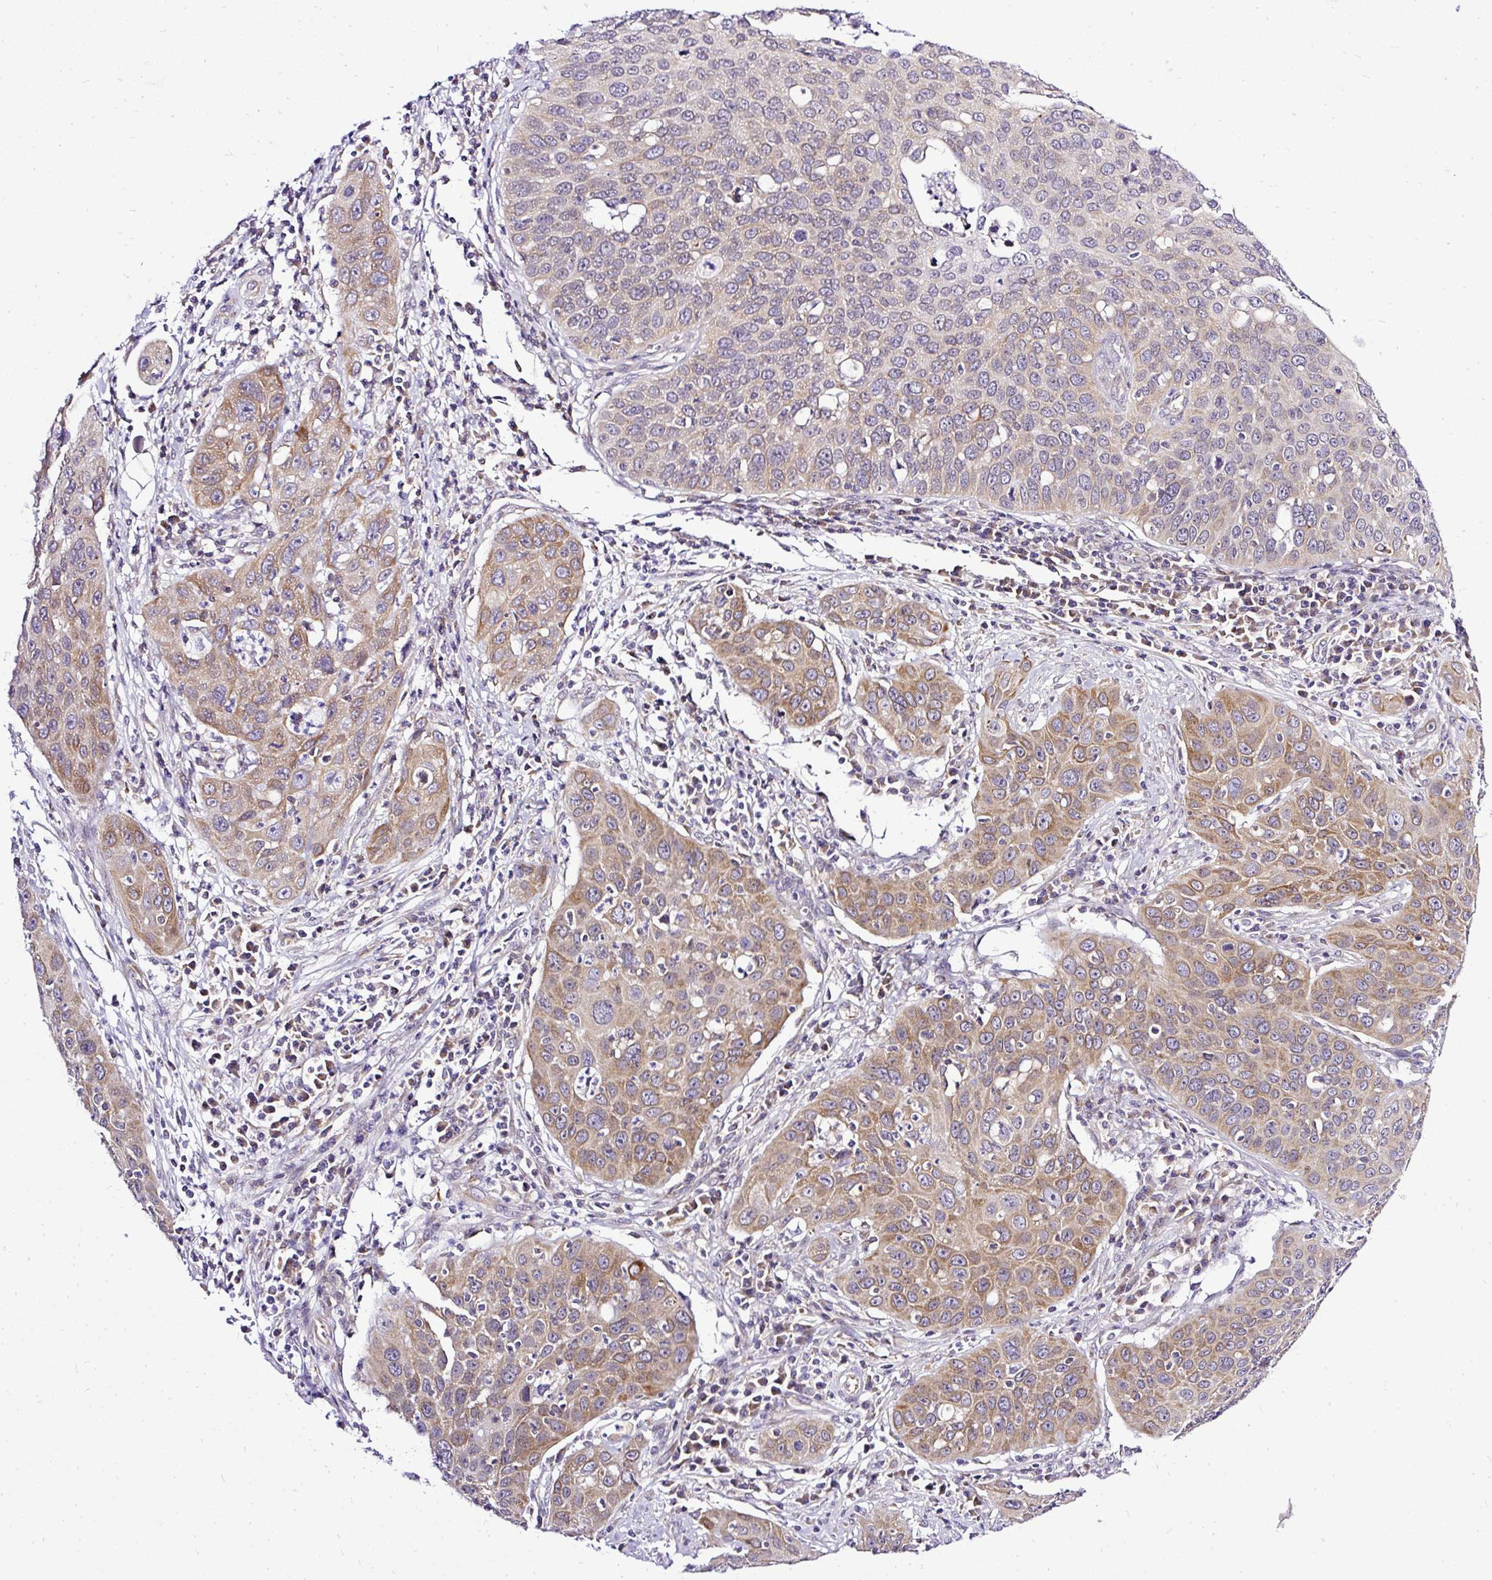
{"staining": {"intensity": "moderate", "quantity": "25%-75%", "location": "cytoplasmic/membranous"}, "tissue": "cervical cancer", "cell_type": "Tumor cells", "image_type": "cancer", "snomed": [{"axis": "morphology", "description": "Squamous cell carcinoma, NOS"}, {"axis": "topography", "description": "Cervix"}], "caption": "The histopathology image demonstrates staining of cervical cancer, revealing moderate cytoplasmic/membranous protein expression (brown color) within tumor cells.", "gene": "AMFR", "patient": {"sex": "female", "age": 36}}